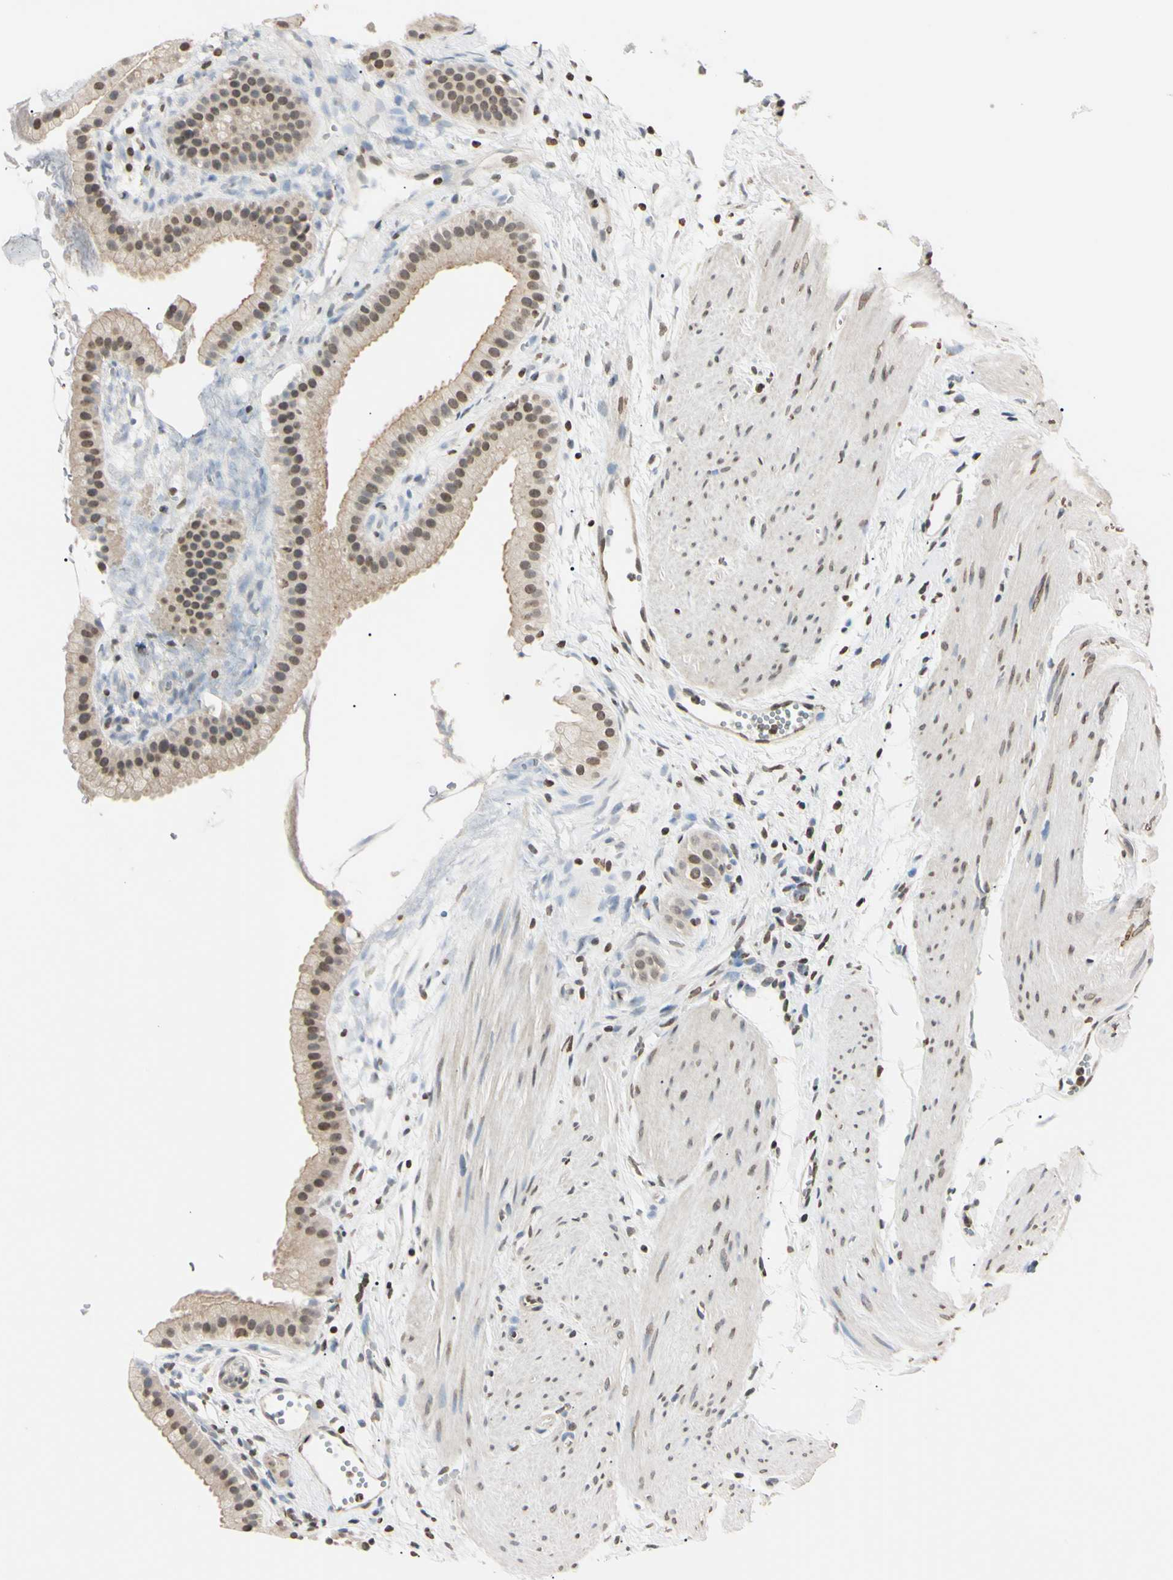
{"staining": {"intensity": "moderate", "quantity": "<25%", "location": "cytoplasmic/membranous,nuclear"}, "tissue": "gallbladder", "cell_type": "Glandular cells", "image_type": "normal", "snomed": [{"axis": "morphology", "description": "Normal tissue, NOS"}, {"axis": "topography", "description": "Gallbladder"}], "caption": "This photomicrograph demonstrates IHC staining of normal gallbladder, with low moderate cytoplasmic/membranous,nuclear expression in about <25% of glandular cells.", "gene": "CDC45", "patient": {"sex": "female", "age": 64}}